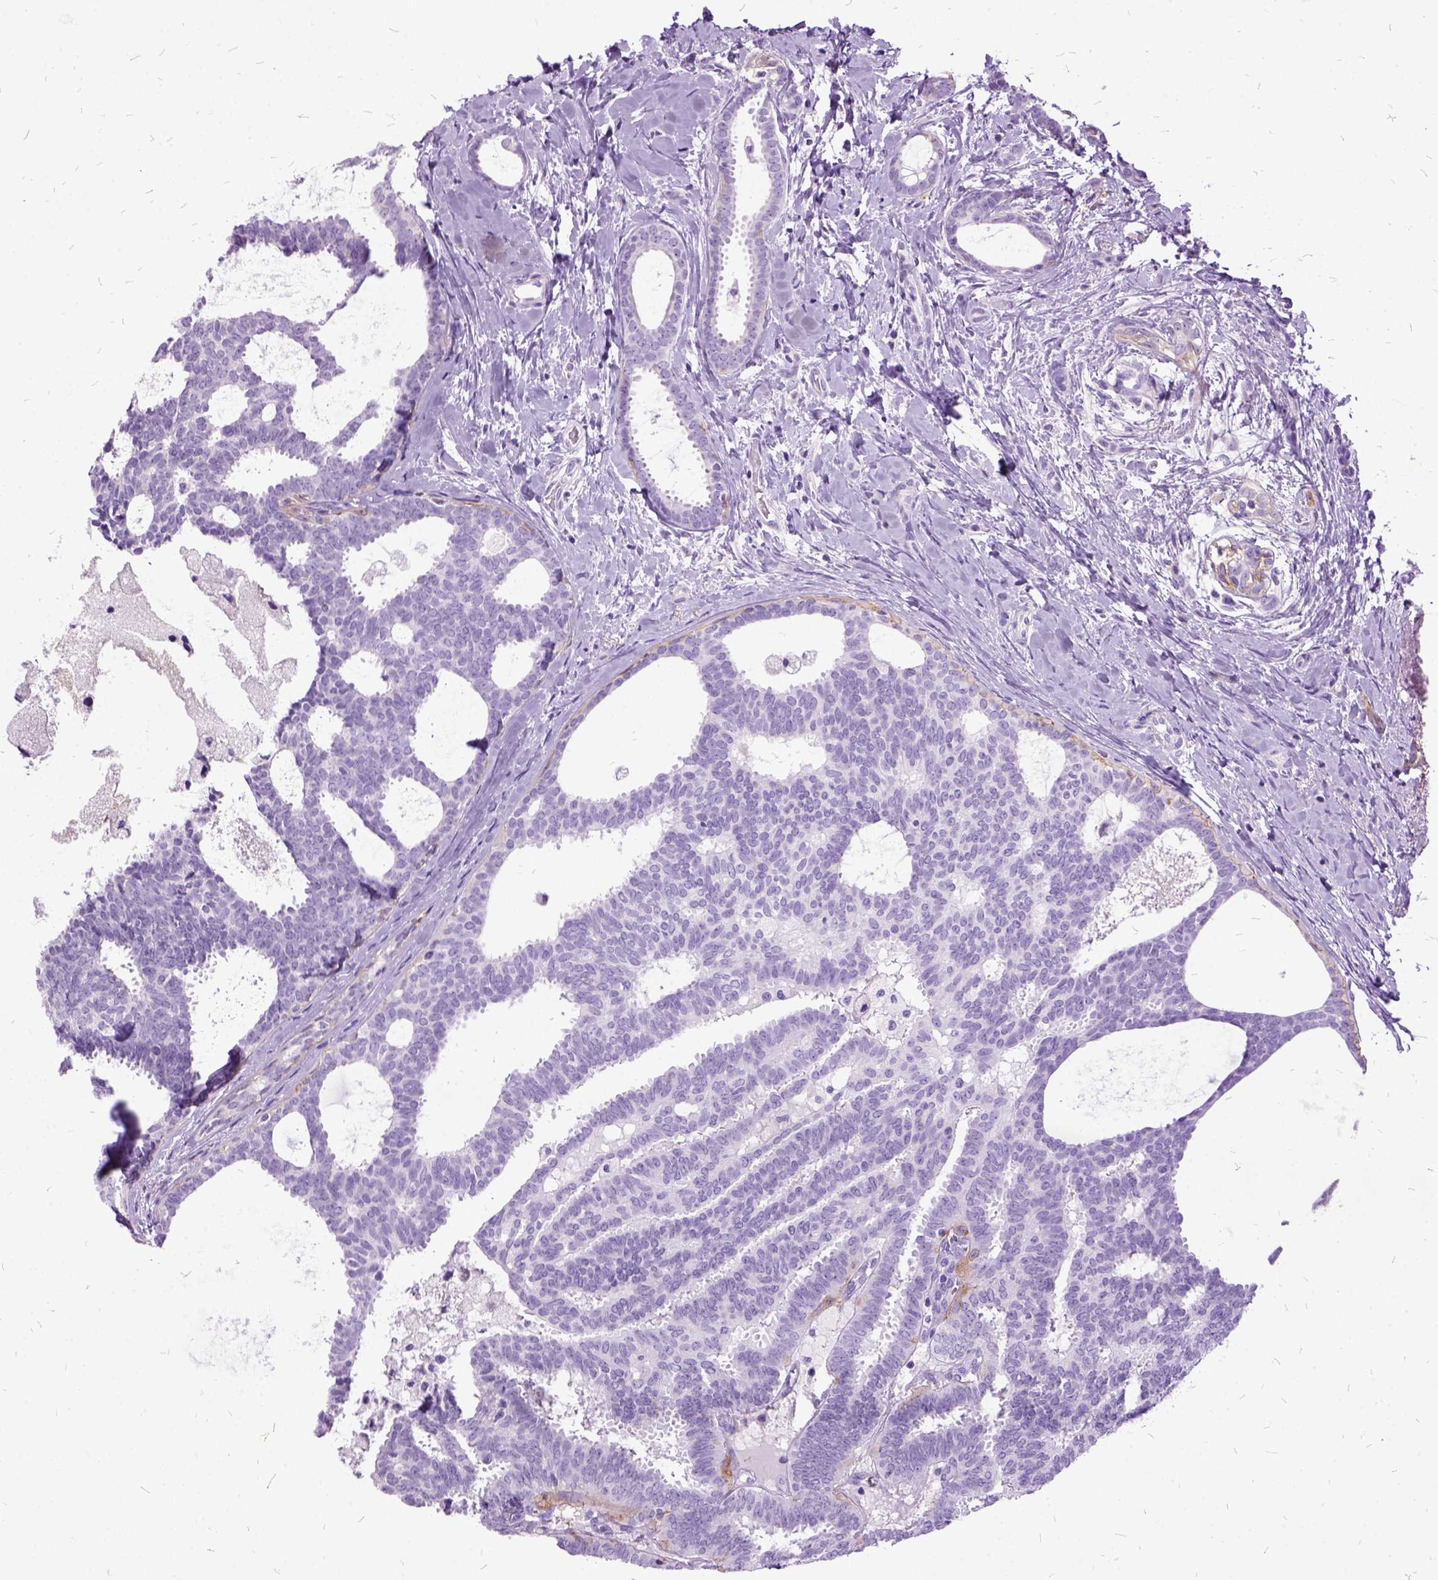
{"staining": {"intensity": "negative", "quantity": "none", "location": "none"}, "tissue": "breast cancer", "cell_type": "Tumor cells", "image_type": "cancer", "snomed": [{"axis": "morphology", "description": "Intraductal carcinoma, in situ"}, {"axis": "morphology", "description": "Duct carcinoma"}, {"axis": "morphology", "description": "Lobular carcinoma, in situ"}, {"axis": "topography", "description": "Breast"}], "caption": "There is no significant staining in tumor cells of breast intraductal carcinoma.", "gene": "MME", "patient": {"sex": "female", "age": 44}}